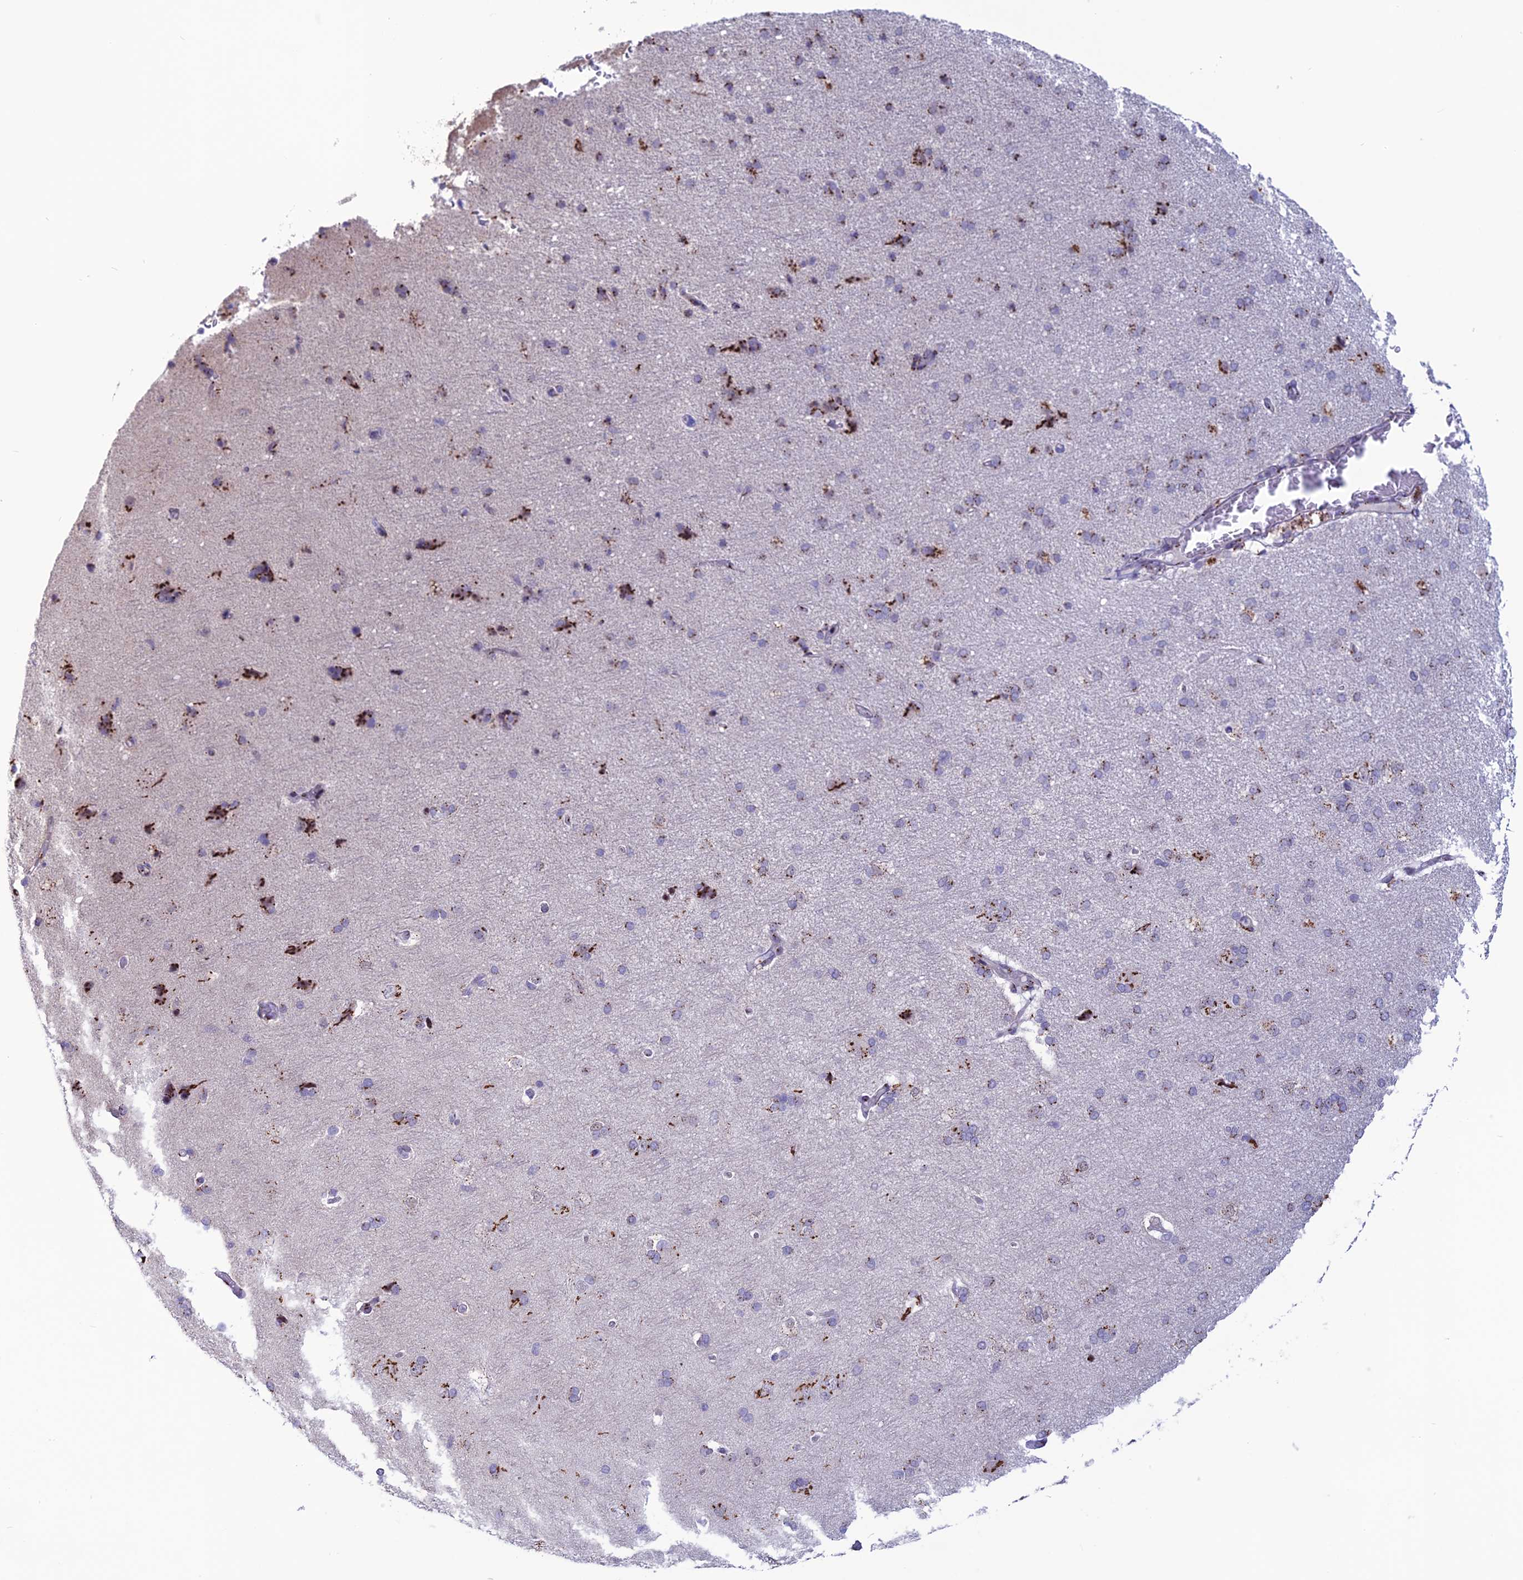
{"staining": {"intensity": "negative", "quantity": "none", "location": "none"}, "tissue": "cerebral cortex", "cell_type": "Endothelial cells", "image_type": "normal", "snomed": [{"axis": "morphology", "description": "Normal tissue, NOS"}, {"axis": "topography", "description": "Cerebral cortex"}], "caption": "IHC image of unremarkable cerebral cortex: cerebral cortex stained with DAB (3,3'-diaminobenzidine) exhibits no significant protein expression in endothelial cells.", "gene": "PLEKHA4", "patient": {"sex": "male", "age": 62}}